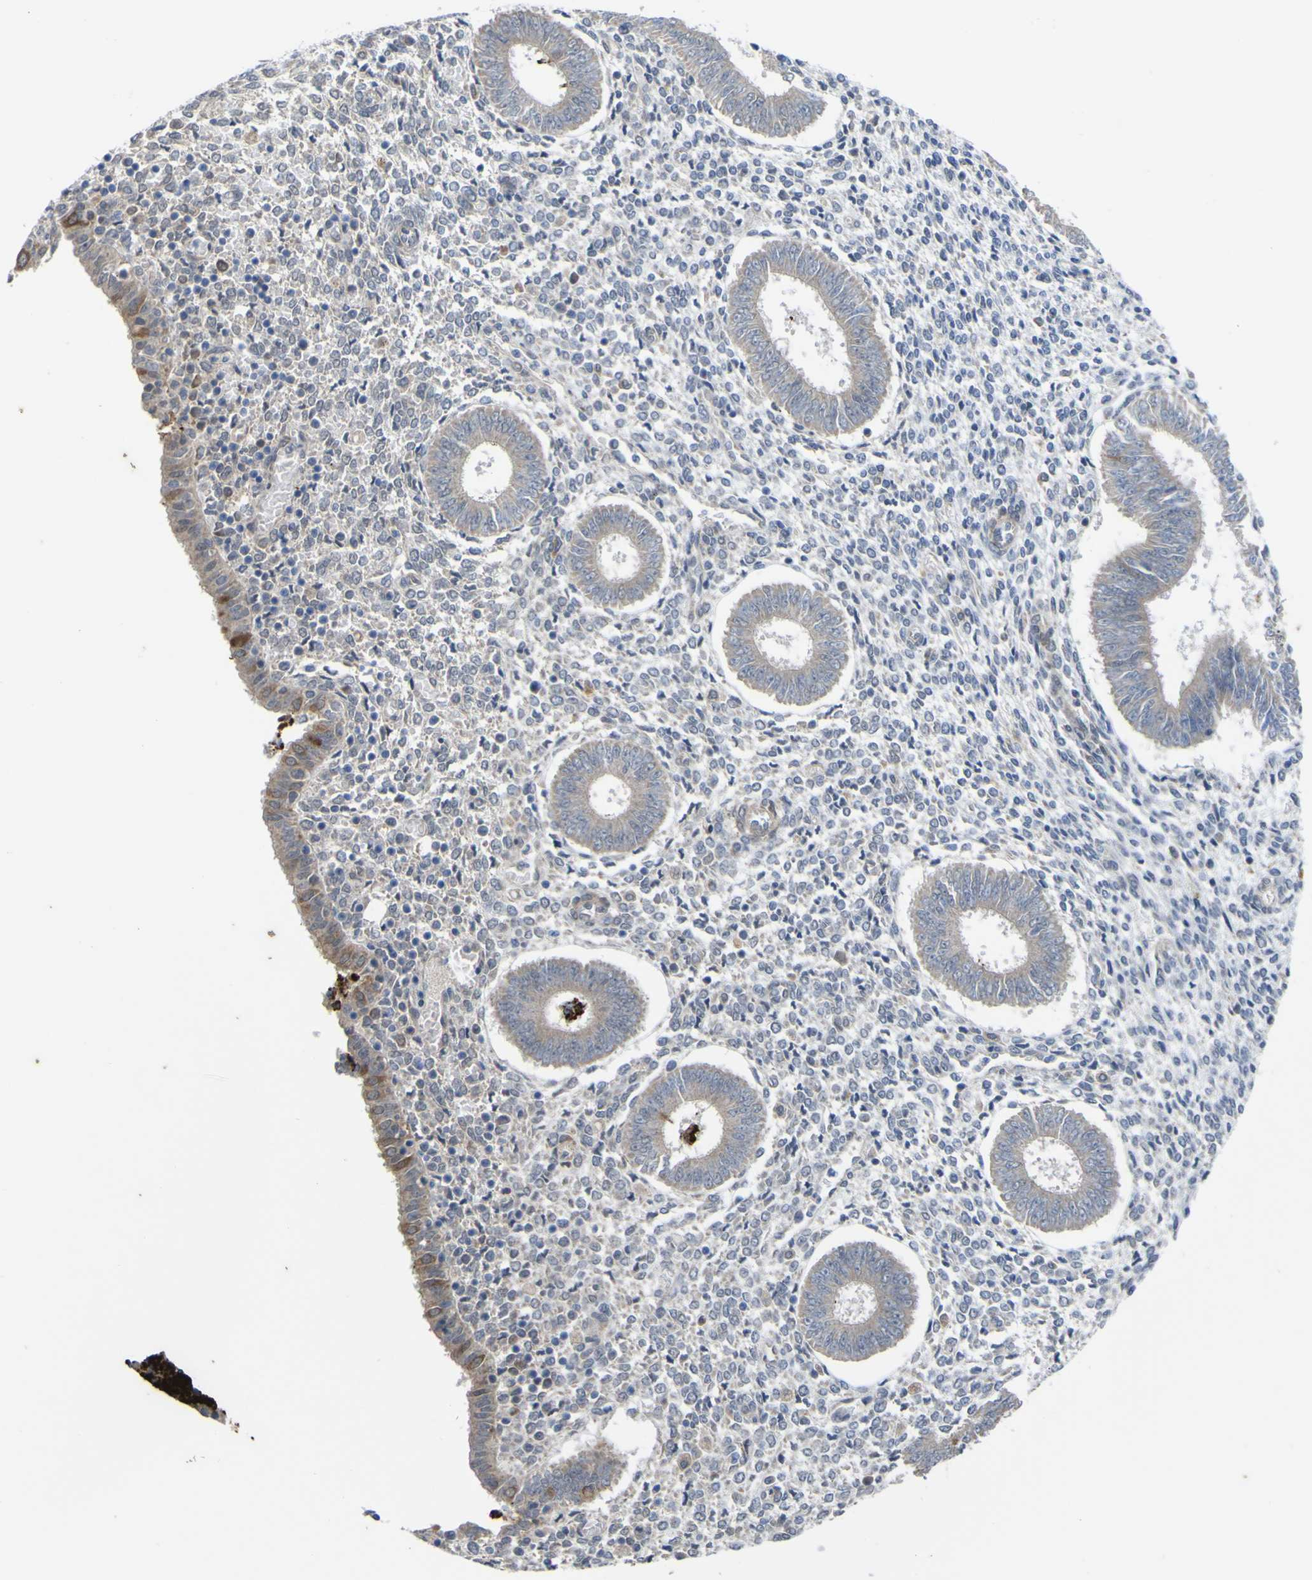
{"staining": {"intensity": "negative", "quantity": "none", "location": "none"}, "tissue": "endometrium", "cell_type": "Cells in endometrial stroma", "image_type": "normal", "snomed": [{"axis": "morphology", "description": "Normal tissue, NOS"}, {"axis": "topography", "description": "Endometrium"}], "caption": "This is an immunohistochemistry (IHC) photomicrograph of benign human endometrium. There is no positivity in cells in endometrial stroma.", "gene": "TNFRSF11A", "patient": {"sex": "female", "age": 35}}